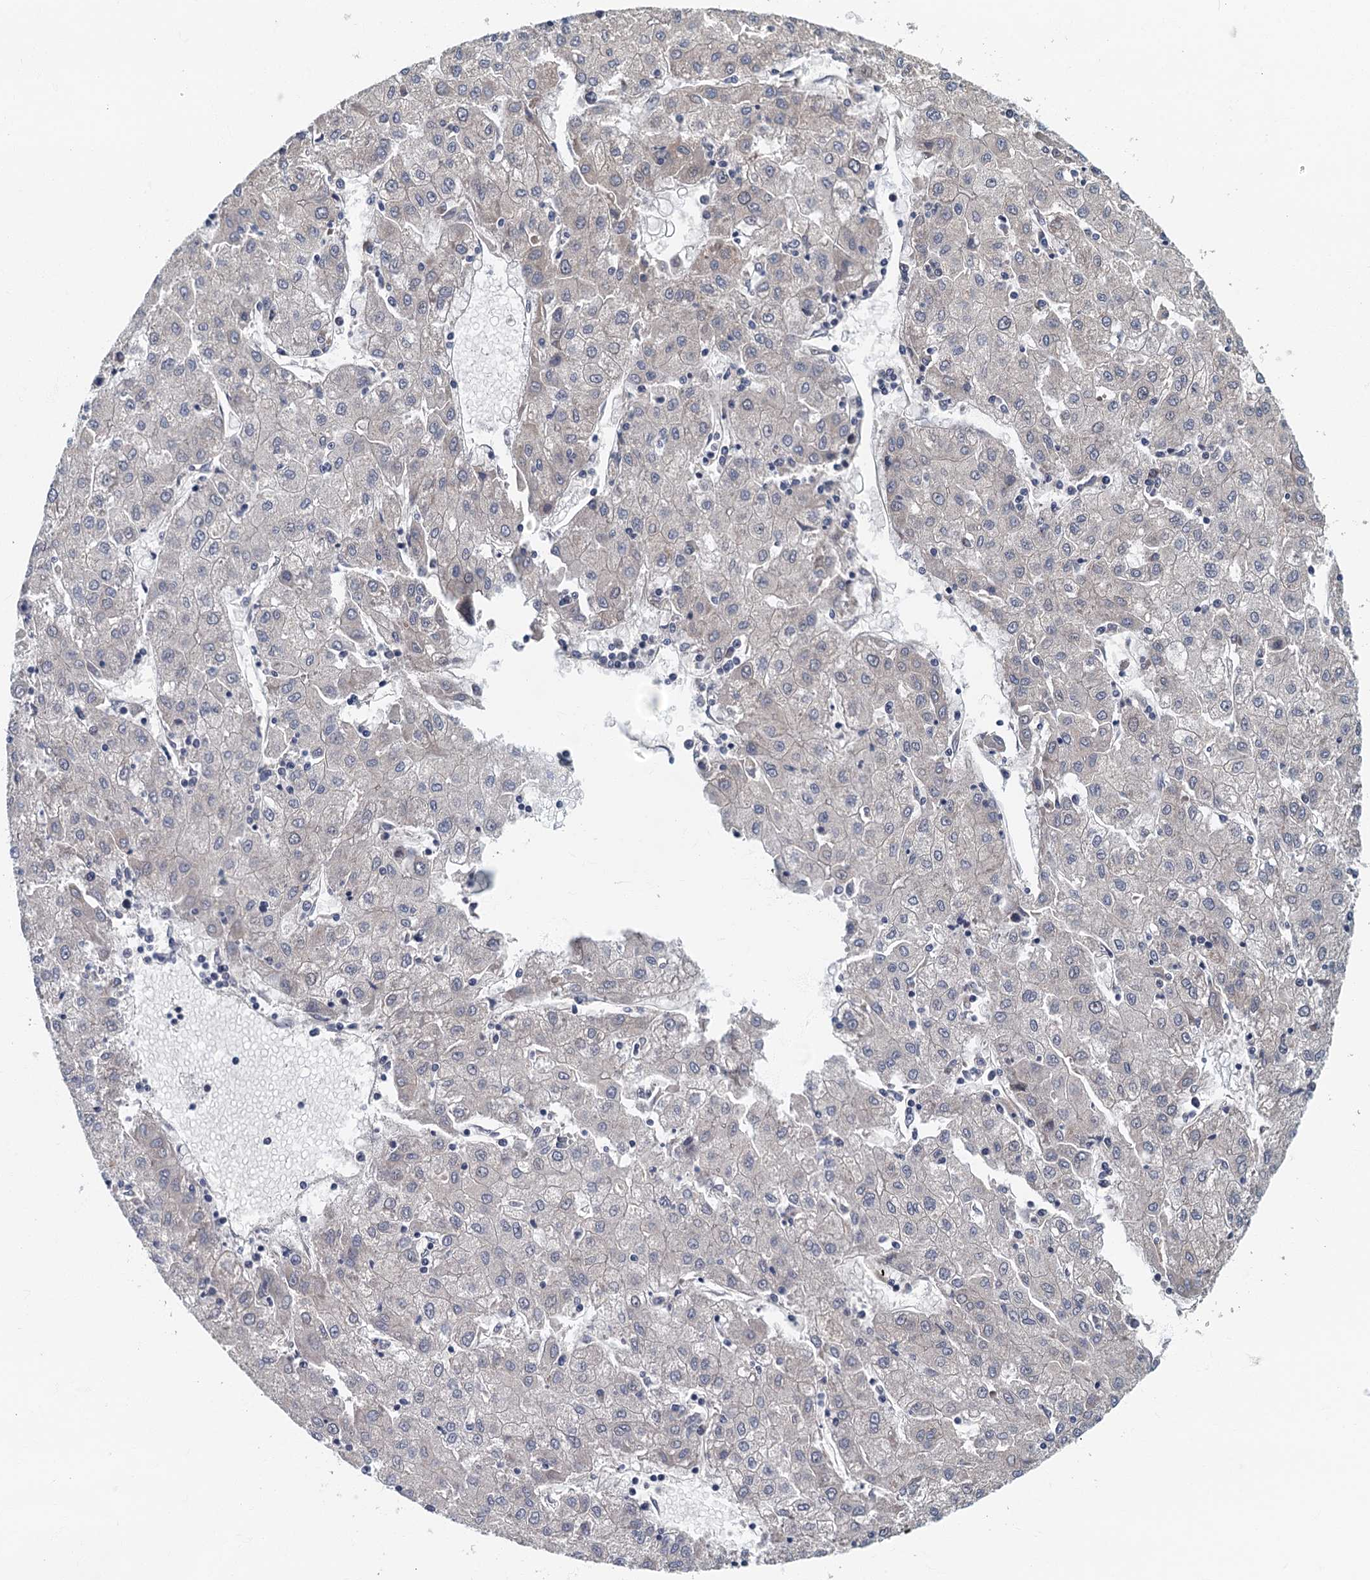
{"staining": {"intensity": "negative", "quantity": "none", "location": "none"}, "tissue": "liver cancer", "cell_type": "Tumor cells", "image_type": "cancer", "snomed": [{"axis": "morphology", "description": "Carcinoma, Hepatocellular, NOS"}, {"axis": "topography", "description": "Liver"}], "caption": "Protein analysis of liver cancer (hepatocellular carcinoma) exhibits no significant expression in tumor cells.", "gene": "CKAP2L", "patient": {"sex": "male", "age": 72}}